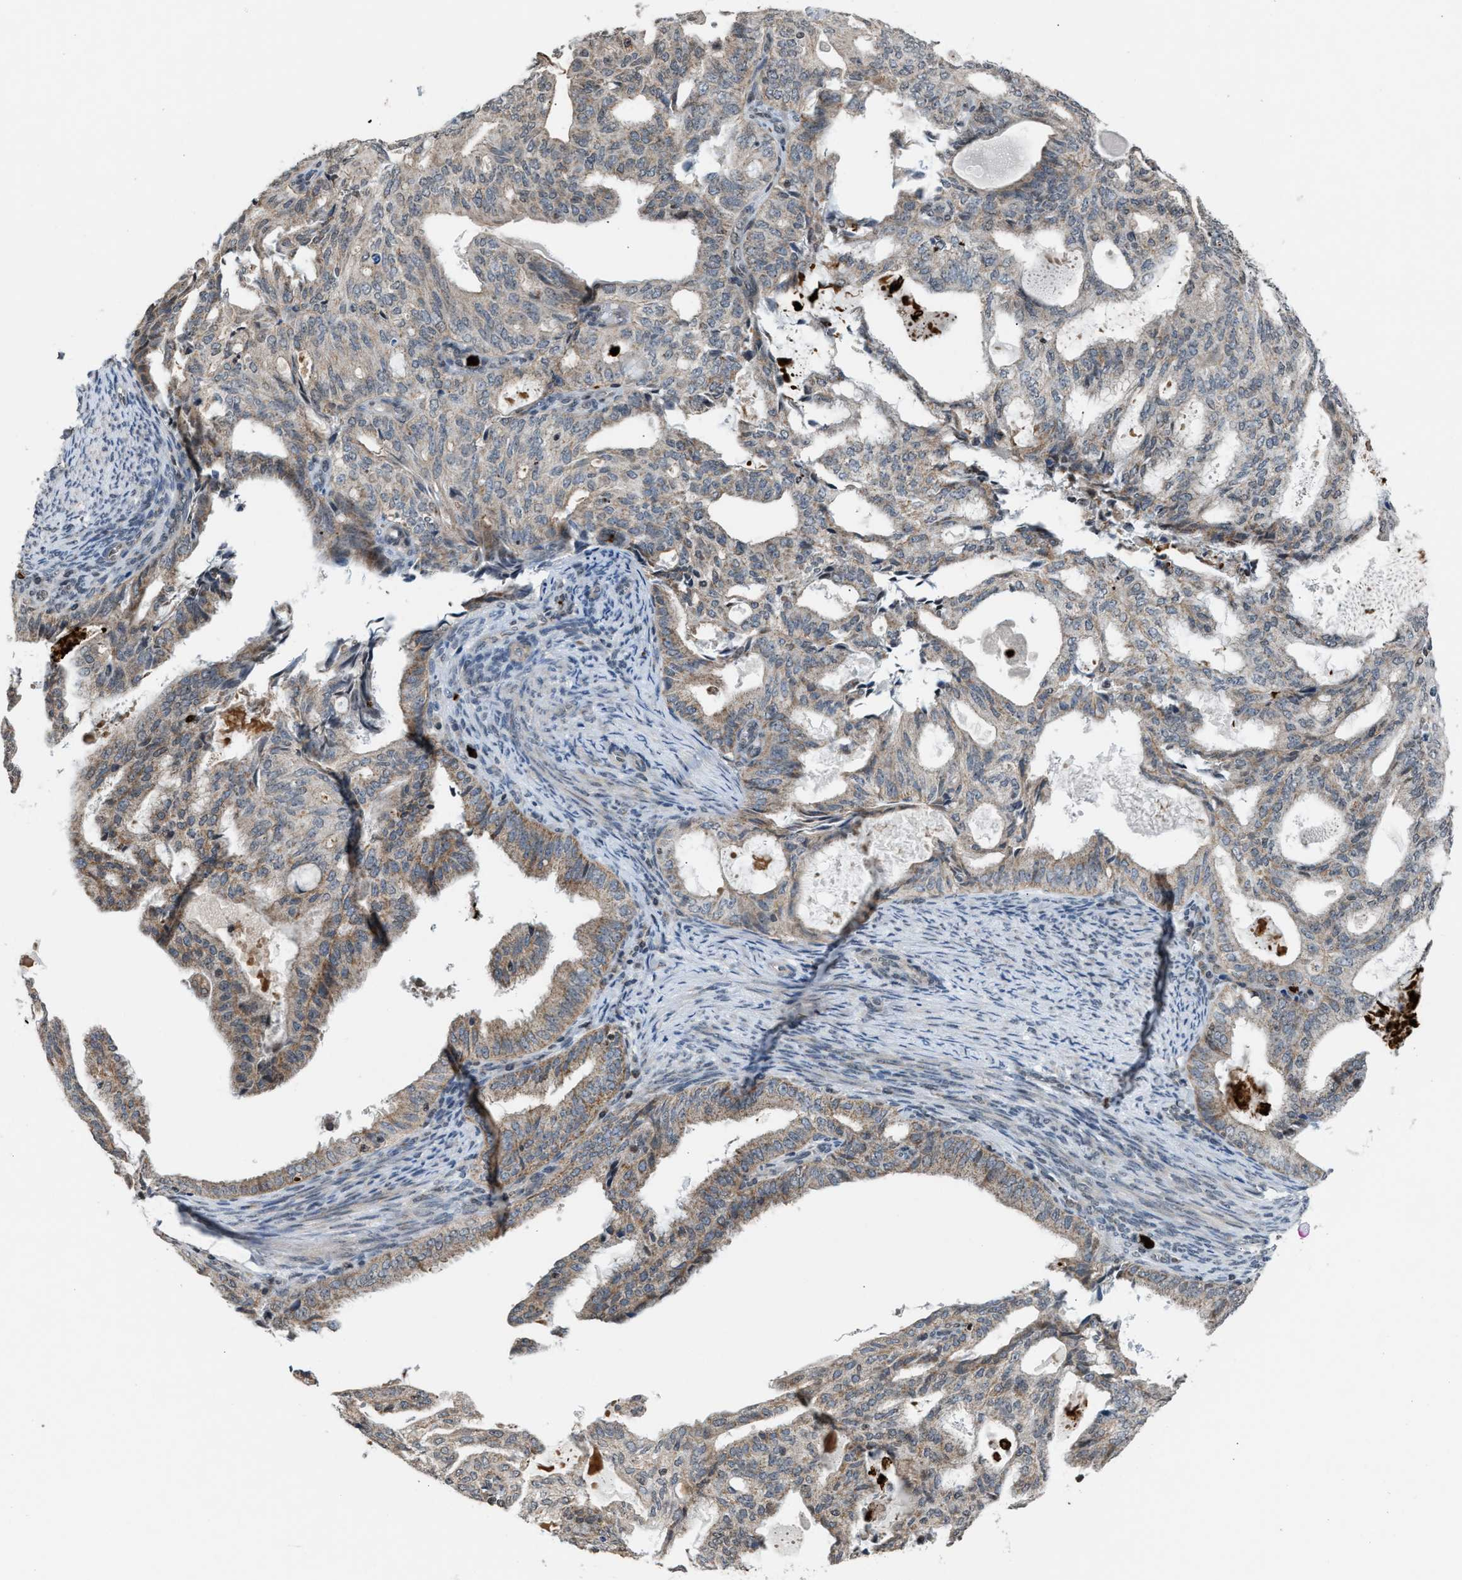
{"staining": {"intensity": "weak", "quantity": "25%-75%", "location": "cytoplasmic/membranous"}, "tissue": "endometrial cancer", "cell_type": "Tumor cells", "image_type": "cancer", "snomed": [{"axis": "morphology", "description": "Adenocarcinoma, NOS"}, {"axis": "topography", "description": "Endometrium"}], "caption": "A micrograph of endometrial cancer stained for a protein displays weak cytoplasmic/membranous brown staining in tumor cells.", "gene": "PRUNE2", "patient": {"sex": "female", "age": 58}}